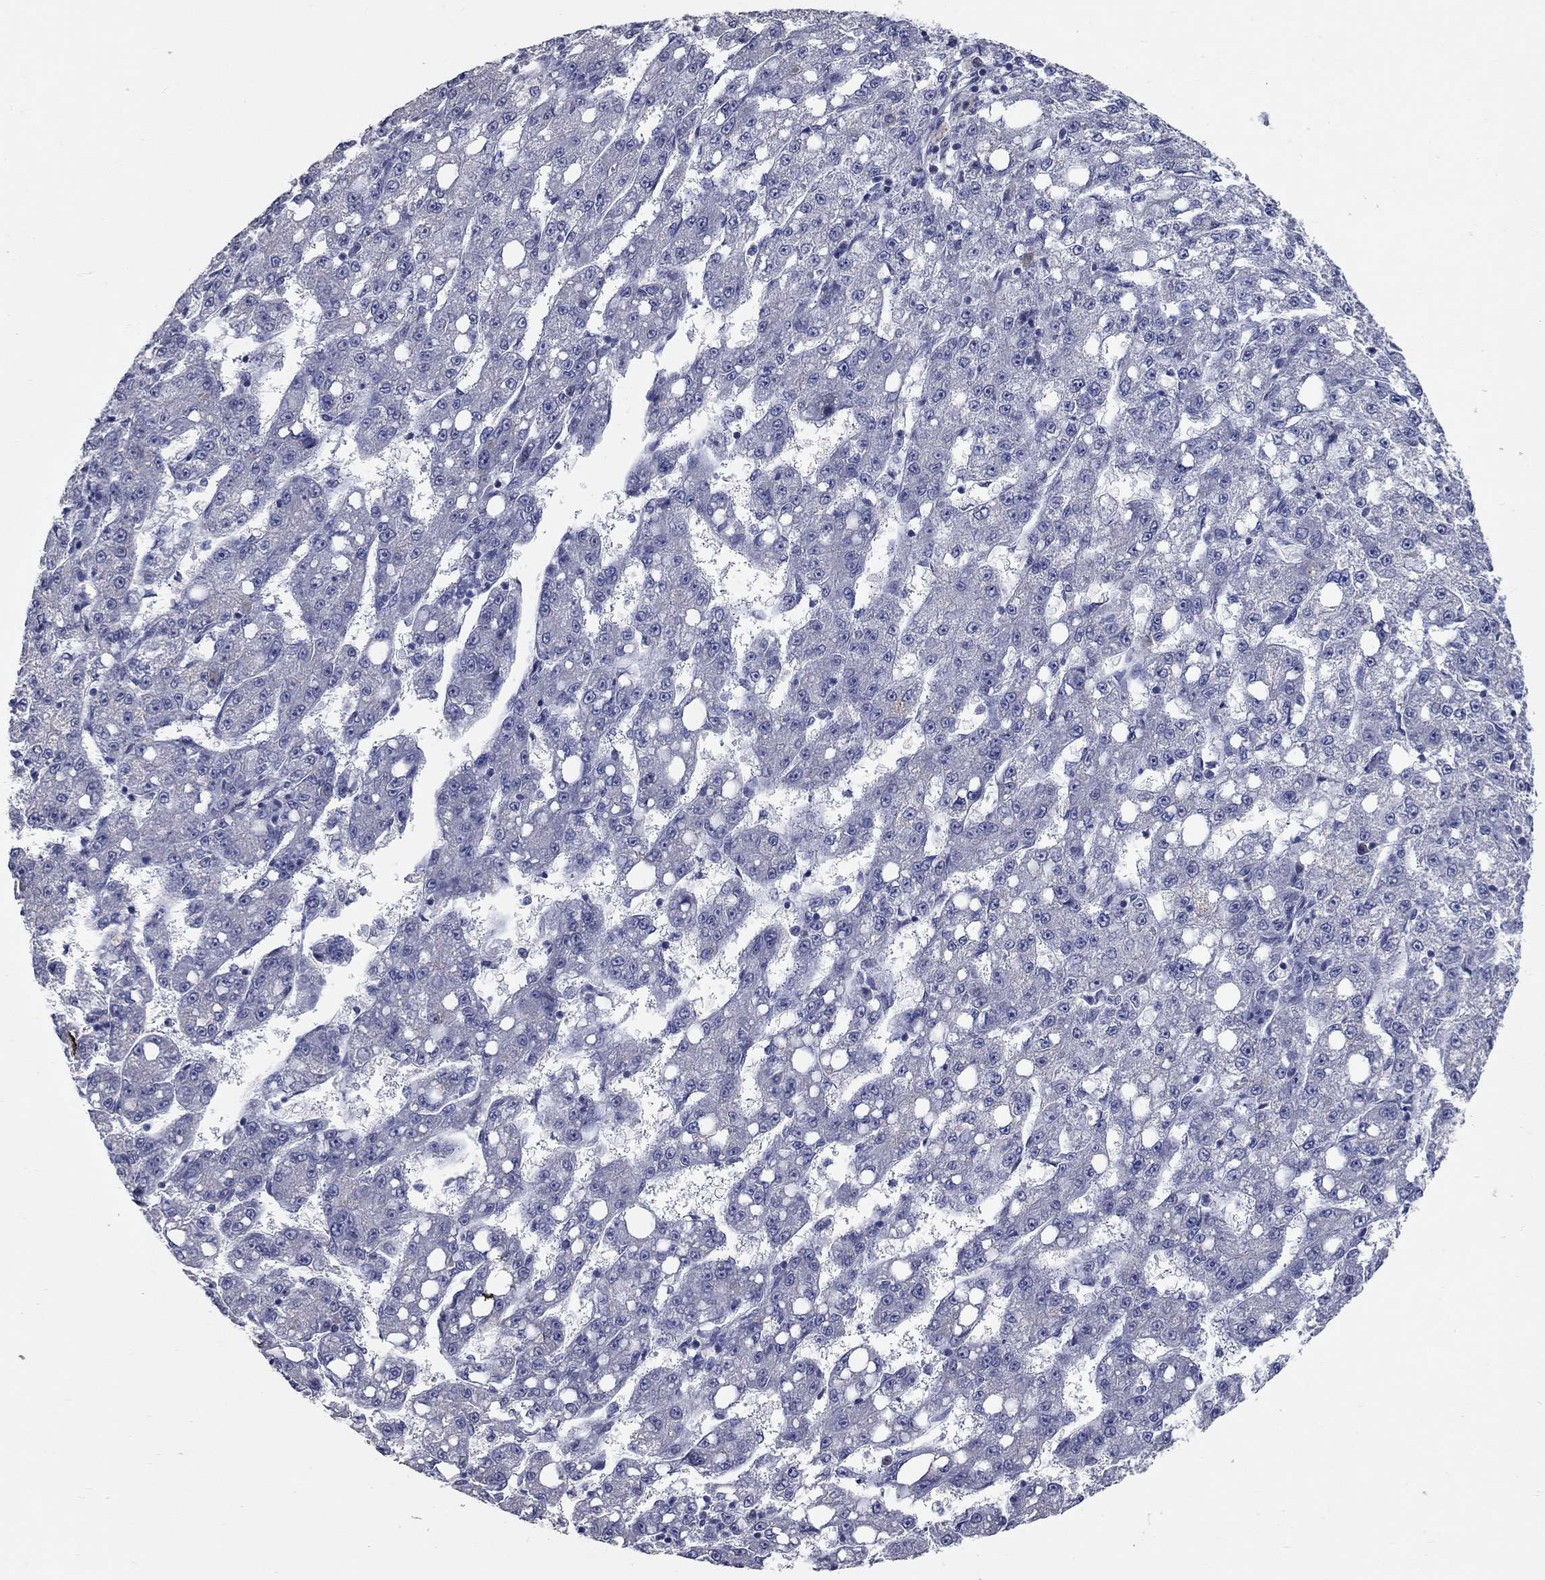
{"staining": {"intensity": "negative", "quantity": "none", "location": "none"}, "tissue": "liver cancer", "cell_type": "Tumor cells", "image_type": "cancer", "snomed": [{"axis": "morphology", "description": "Carcinoma, Hepatocellular, NOS"}, {"axis": "topography", "description": "Liver"}], "caption": "An immunohistochemistry image of hepatocellular carcinoma (liver) is shown. There is no staining in tumor cells of hepatocellular carcinoma (liver).", "gene": "SYT12", "patient": {"sex": "female", "age": 65}}